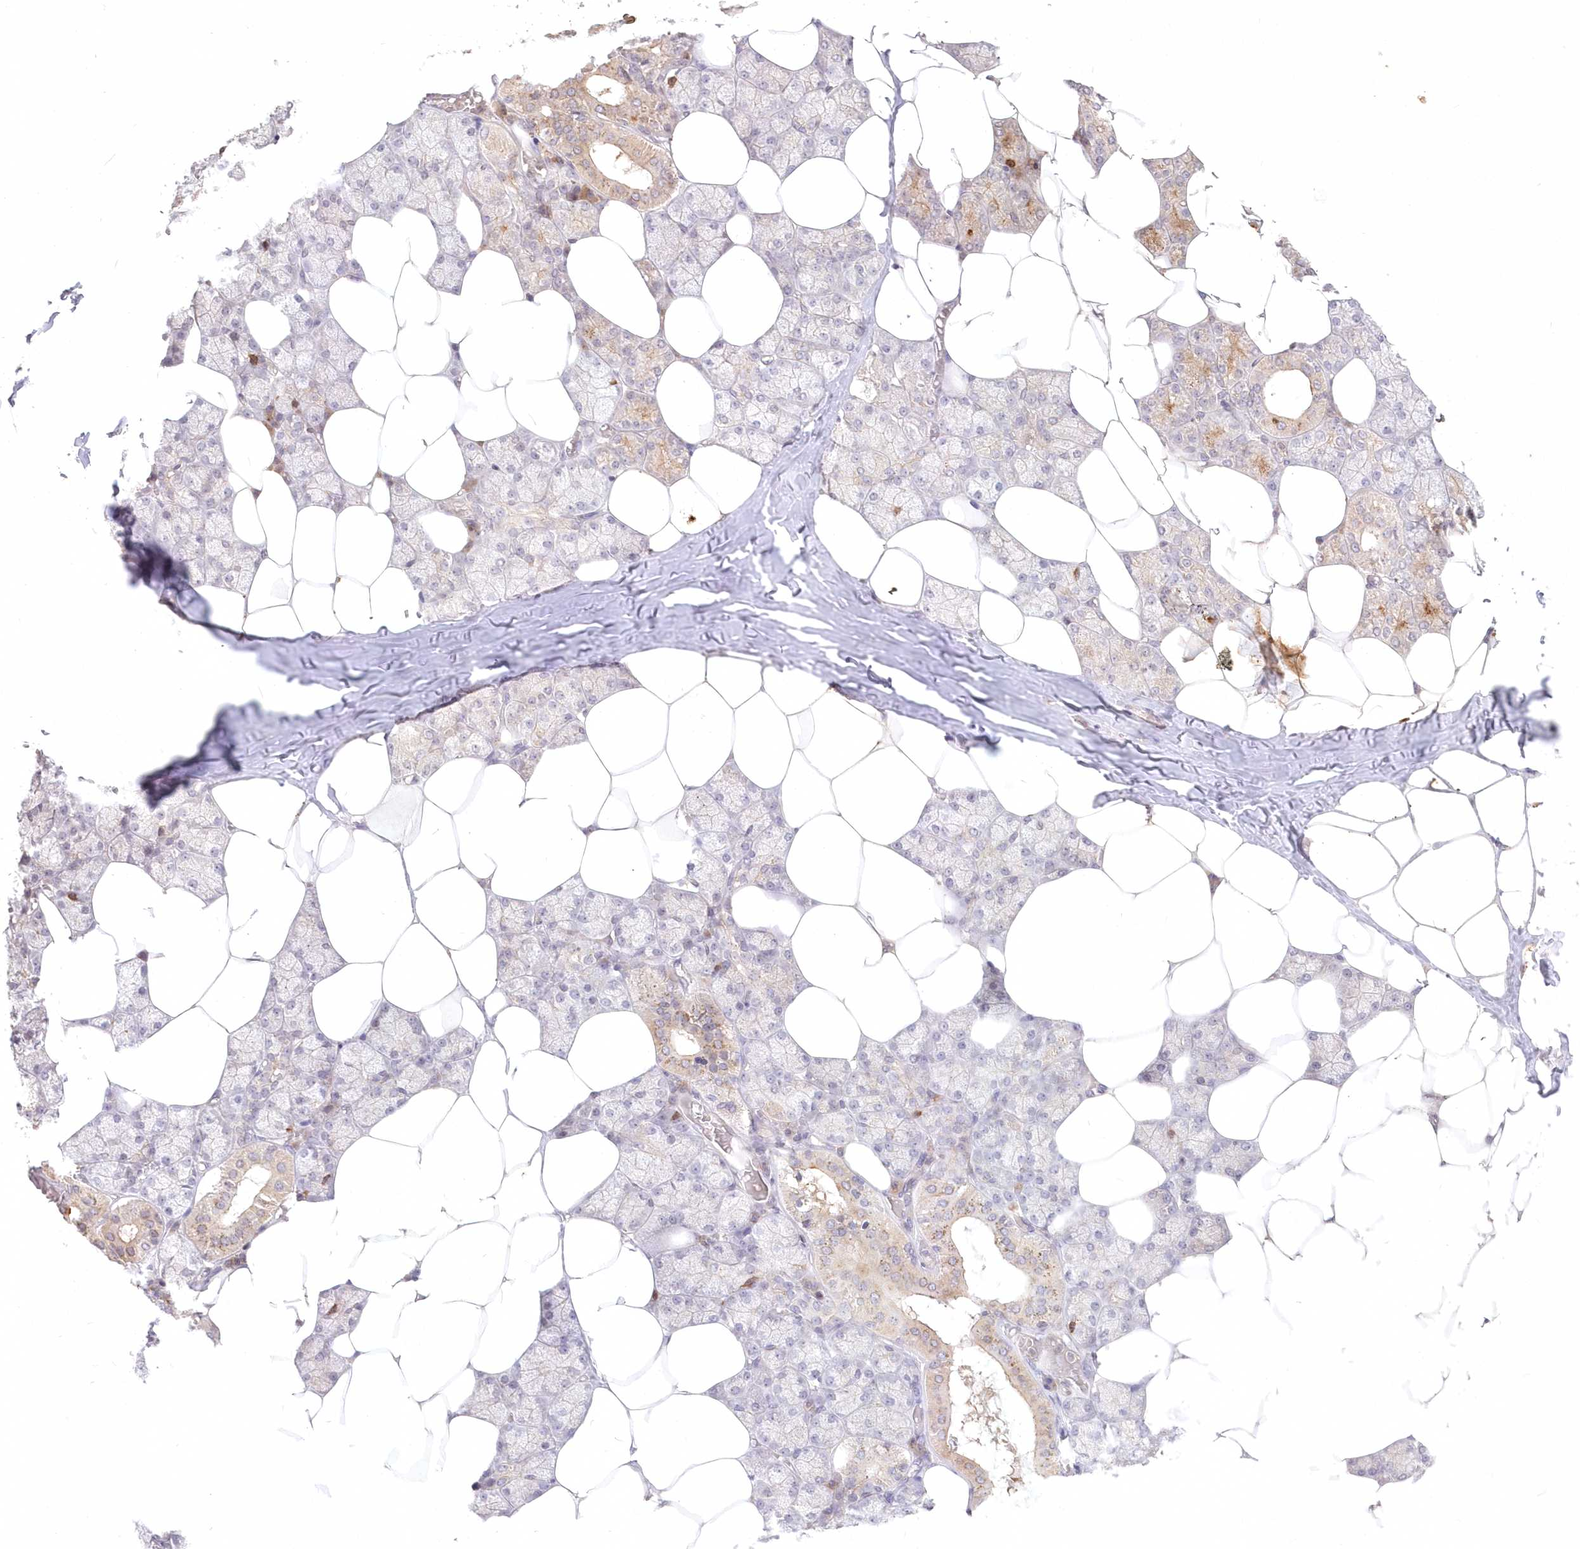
{"staining": {"intensity": "moderate", "quantity": "25%-75%", "location": "cytoplasmic/membranous"}, "tissue": "salivary gland", "cell_type": "Glandular cells", "image_type": "normal", "snomed": [{"axis": "morphology", "description": "Normal tissue, NOS"}, {"axis": "topography", "description": "Salivary gland"}], "caption": "About 25%-75% of glandular cells in normal salivary gland show moderate cytoplasmic/membranous protein expression as visualized by brown immunohistochemical staining.", "gene": "MTMR3", "patient": {"sex": "male", "age": 62}}